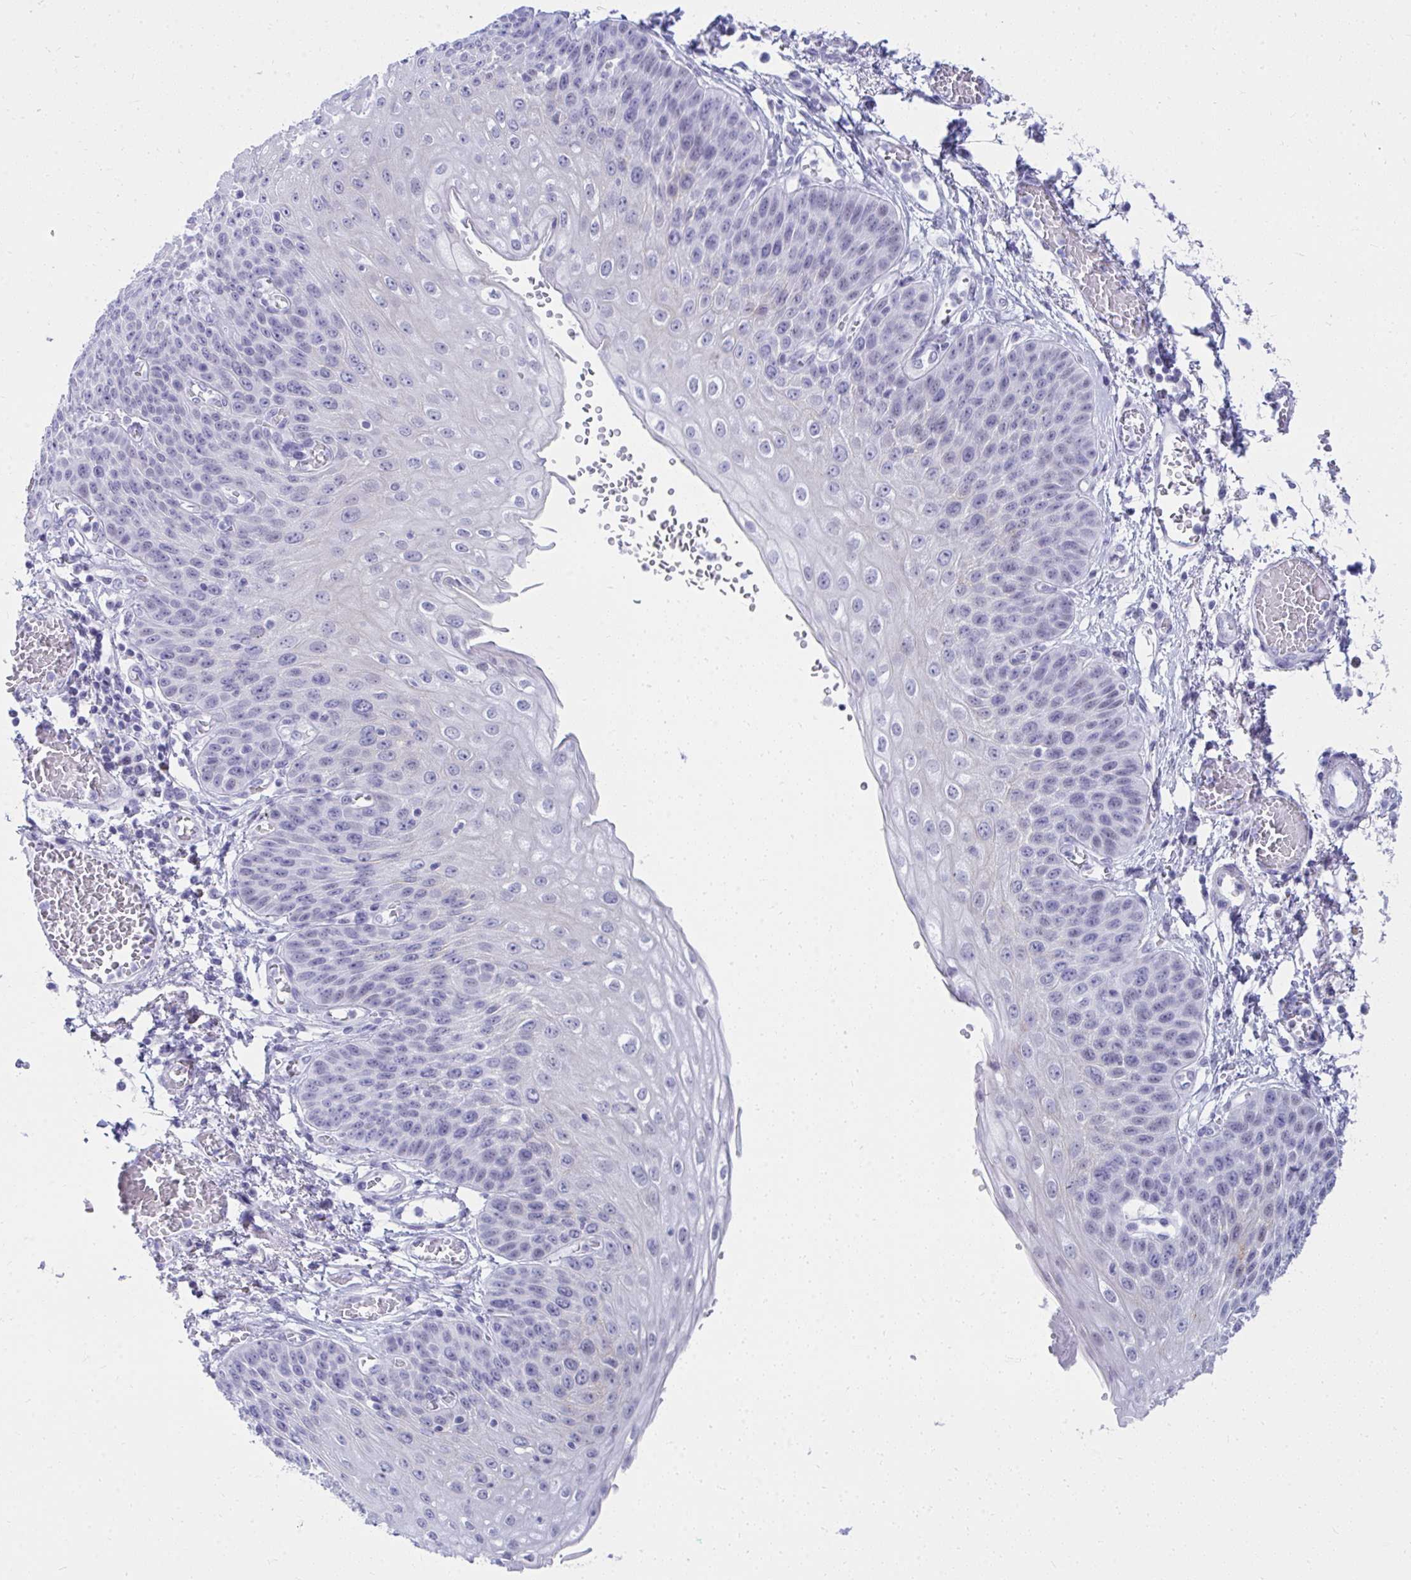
{"staining": {"intensity": "negative", "quantity": "none", "location": "none"}, "tissue": "esophagus", "cell_type": "Squamous epithelial cells", "image_type": "normal", "snomed": [{"axis": "morphology", "description": "Normal tissue, NOS"}, {"axis": "morphology", "description": "Adenocarcinoma, NOS"}, {"axis": "topography", "description": "Esophagus"}], "caption": "A high-resolution micrograph shows IHC staining of normal esophagus, which demonstrates no significant staining in squamous epithelial cells.", "gene": "OR5F1", "patient": {"sex": "male", "age": 81}}